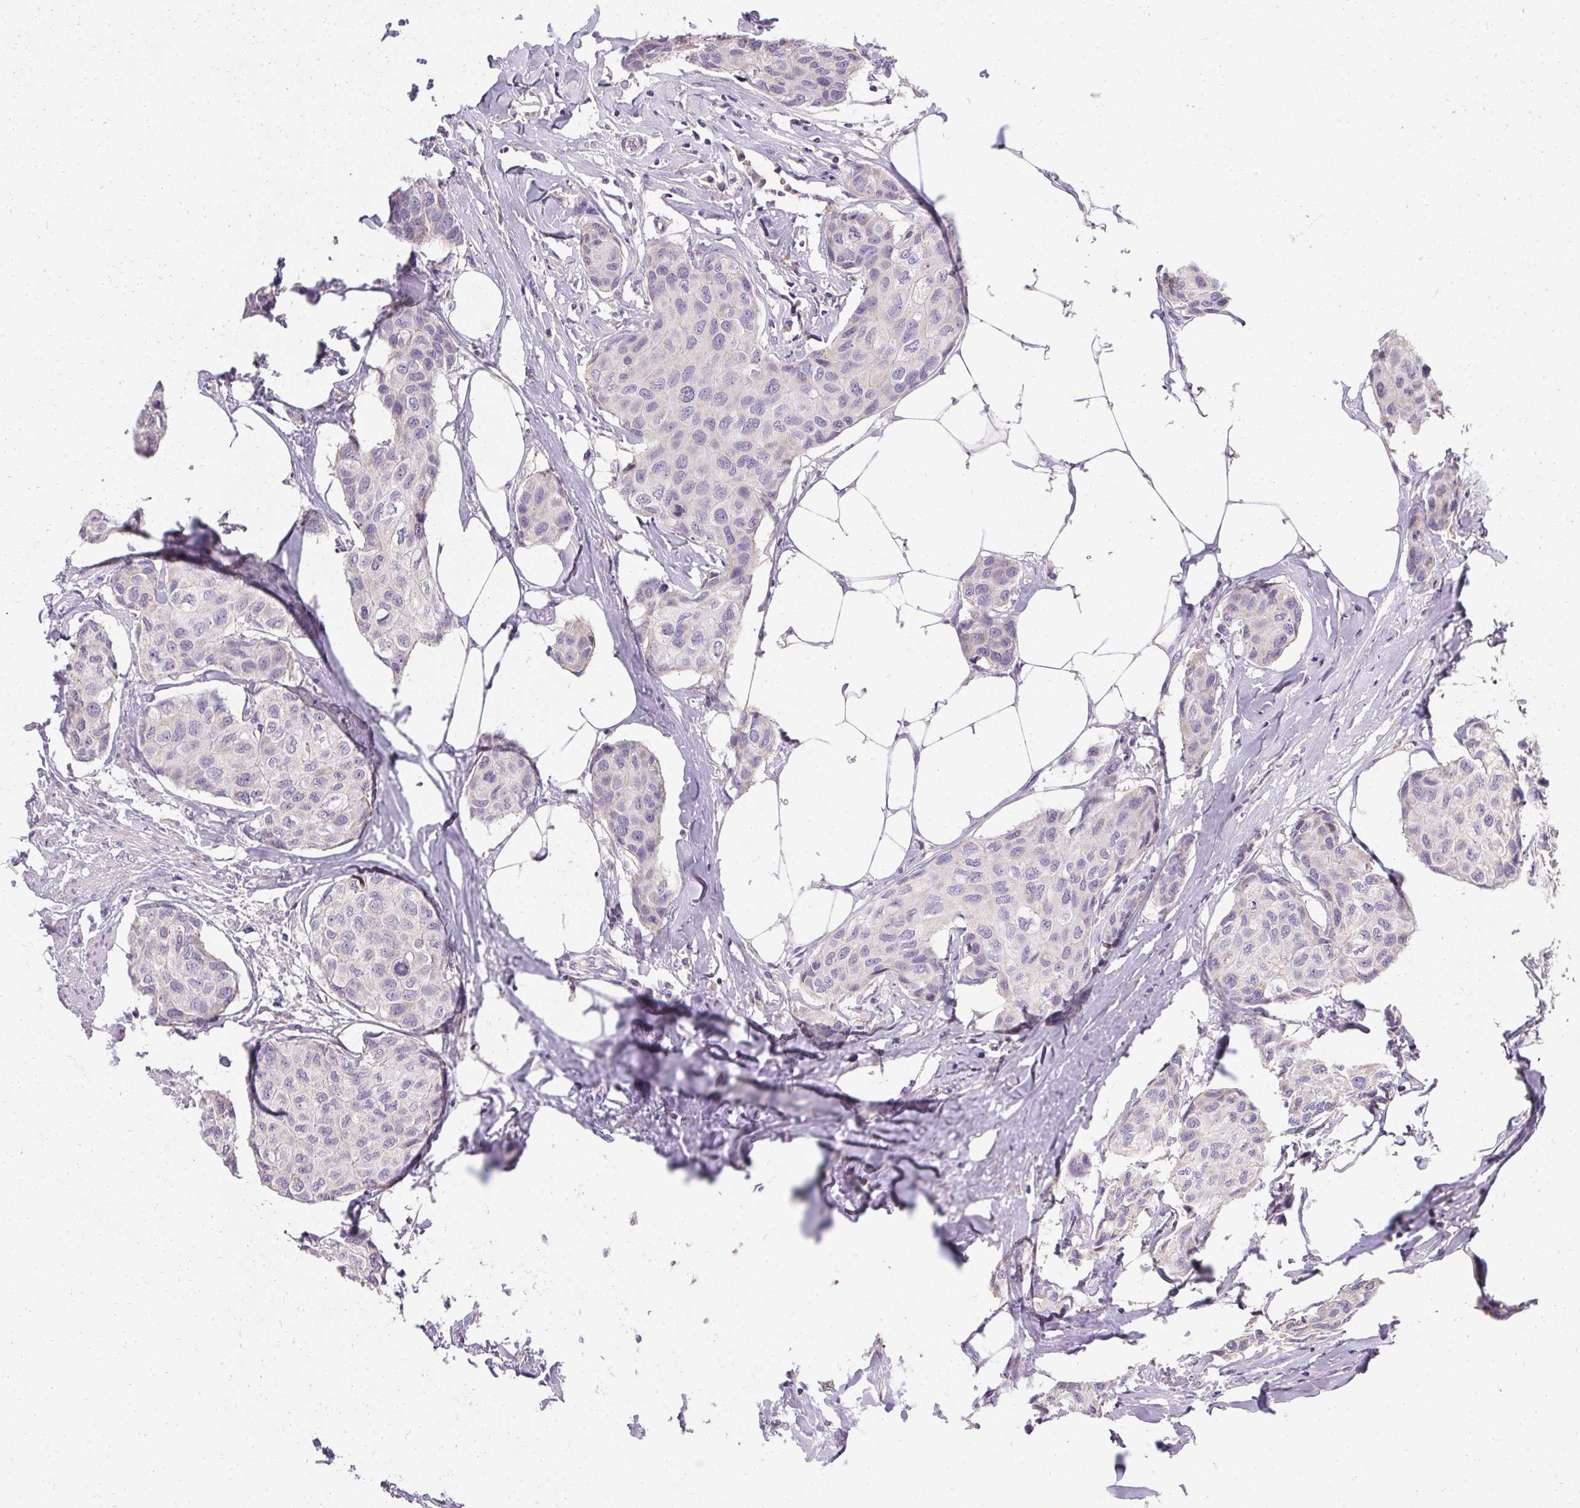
{"staining": {"intensity": "negative", "quantity": "none", "location": "none"}, "tissue": "breast cancer", "cell_type": "Tumor cells", "image_type": "cancer", "snomed": [{"axis": "morphology", "description": "Duct carcinoma"}, {"axis": "topography", "description": "Breast"}], "caption": "Immunohistochemistry (IHC) image of breast cancer (intraductal carcinoma) stained for a protein (brown), which exhibits no staining in tumor cells. (DAB (3,3'-diaminobenzidine) IHC with hematoxylin counter stain).", "gene": "TRIP13", "patient": {"sex": "female", "age": 80}}